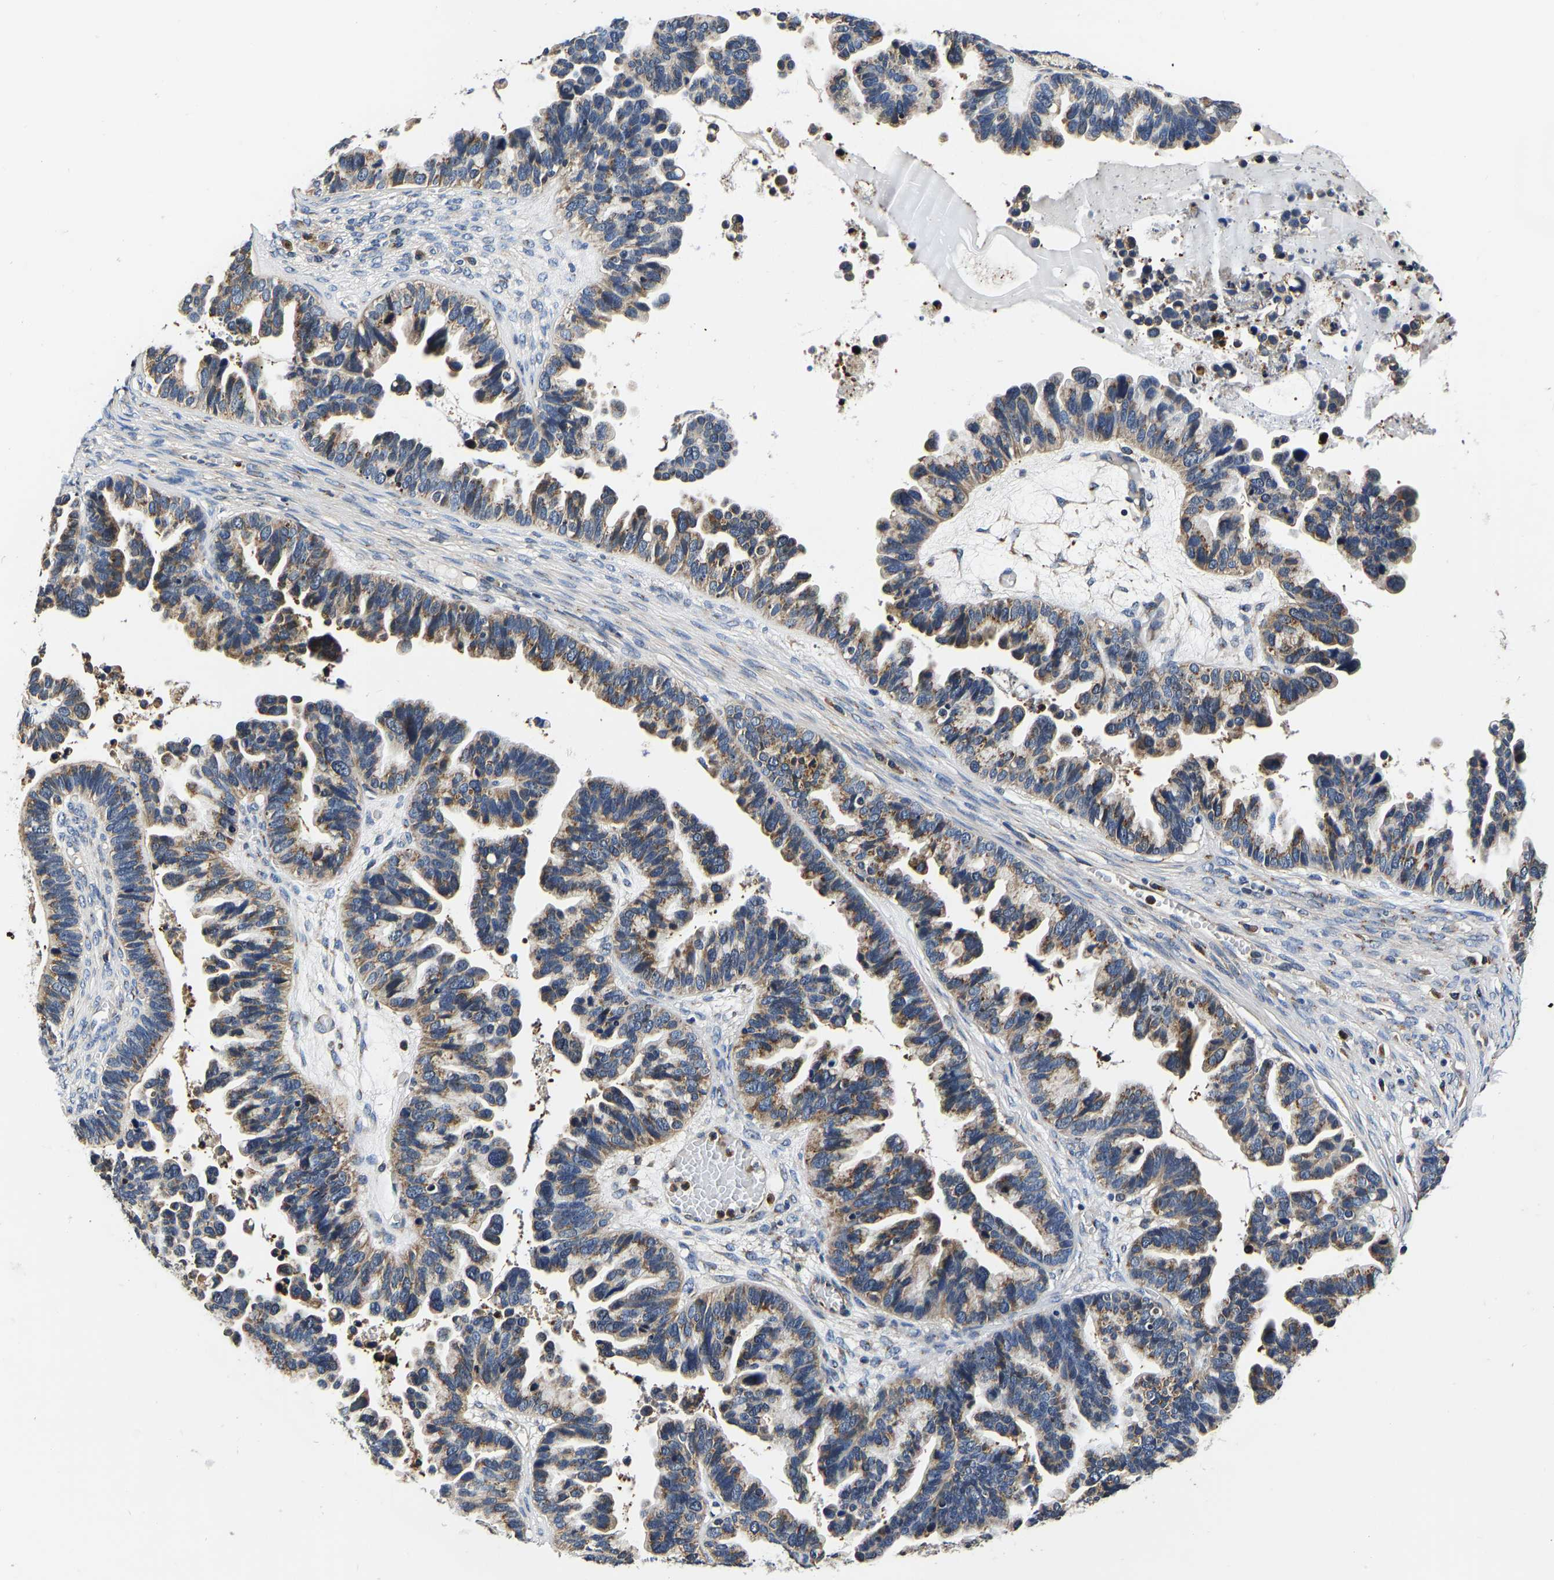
{"staining": {"intensity": "moderate", "quantity": ">75%", "location": "cytoplasmic/membranous"}, "tissue": "ovarian cancer", "cell_type": "Tumor cells", "image_type": "cancer", "snomed": [{"axis": "morphology", "description": "Cystadenocarcinoma, serous, NOS"}, {"axis": "topography", "description": "Ovary"}], "caption": "Immunohistochemistry histopathology image of human serous cystadenocarcinoma (ovarian) stained for a protein (brown), which displays medium levels of moderate cytoplasmic/membranous expression in about >75% of tumor cells.", "gene": "RABAC1", "patient": {"sex": "female", "age": 56}}